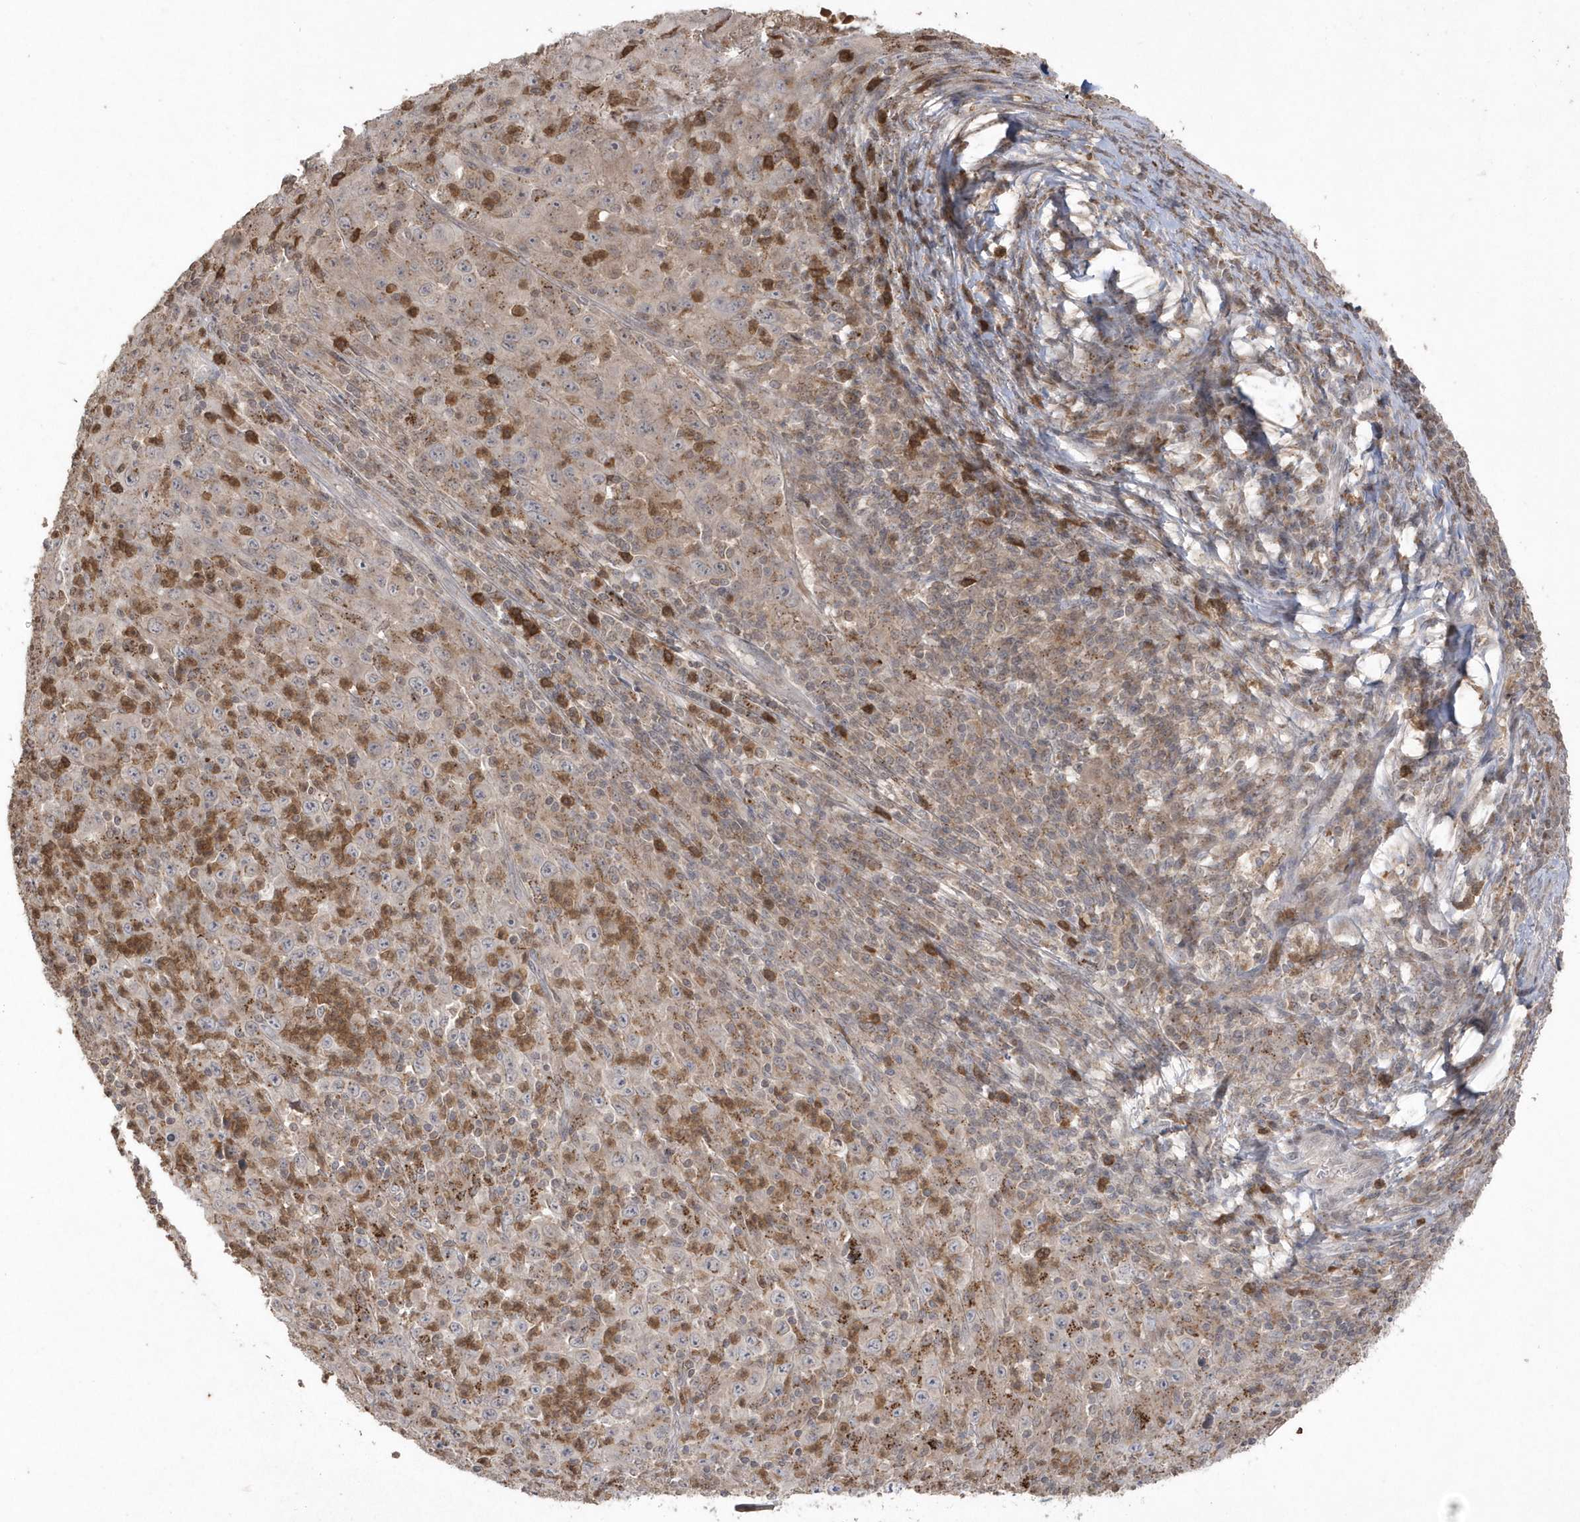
{"staining": {"intensity": "weak", "quantity": ">75%", "location": "cytoplasmic/membranous"}, "tissue": "melanoma", "cell_type": "Tumor cells", "image_type": "cancer", "snomed": [{"axis": "morphology", "description": "Malignant melanoma, Metastatic site"}, {"axis": "topography", "description": "Skin"}], "caption": "Malignant melanoma (metastatic site) stained with a protein marker reveals weak staining in tumor cells.", "gene": "GEMIN6", "patient": {"sex": "female", "age": 56}}